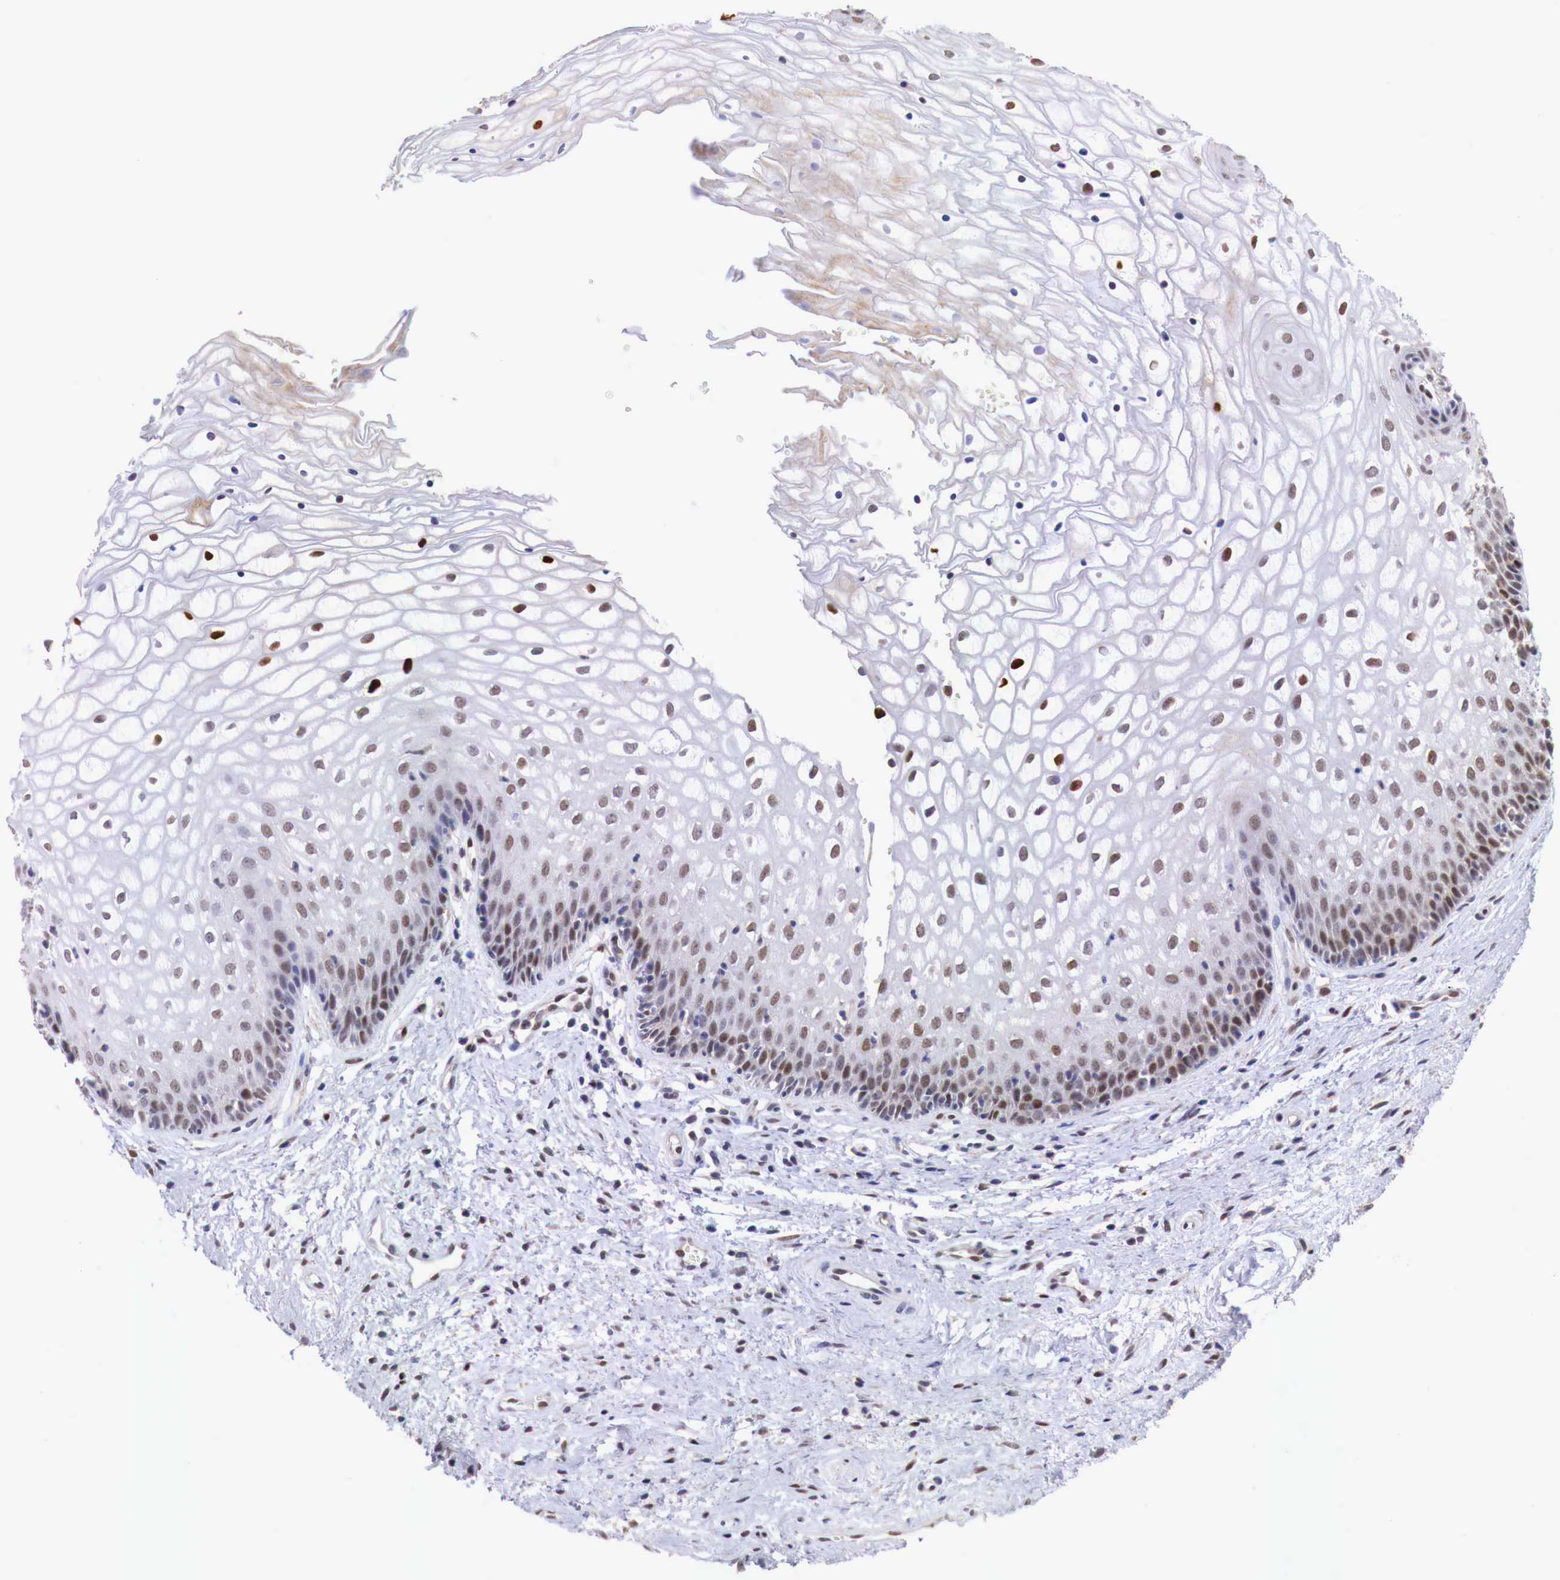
{"staining": {"intensity": "weak", "quantity": "<25%", "location": "cytoplasmic/membranous,nuclear"}, "tissue": "vagina", "cell_type": "Squamous epithelial cells", "image_type": "normal", "snomed": [{"axis": "morphology", "description": "Normal tissue, NOS"}, {"axis": "topography", "description": "Vagina"}], "caption": "Vagina stained for a protein using immunohistochemistry (IHC) displays no expression squamous epithelial cells.", "gene": "PABIR2", "patient": {"sex": "female", "age": 34}}